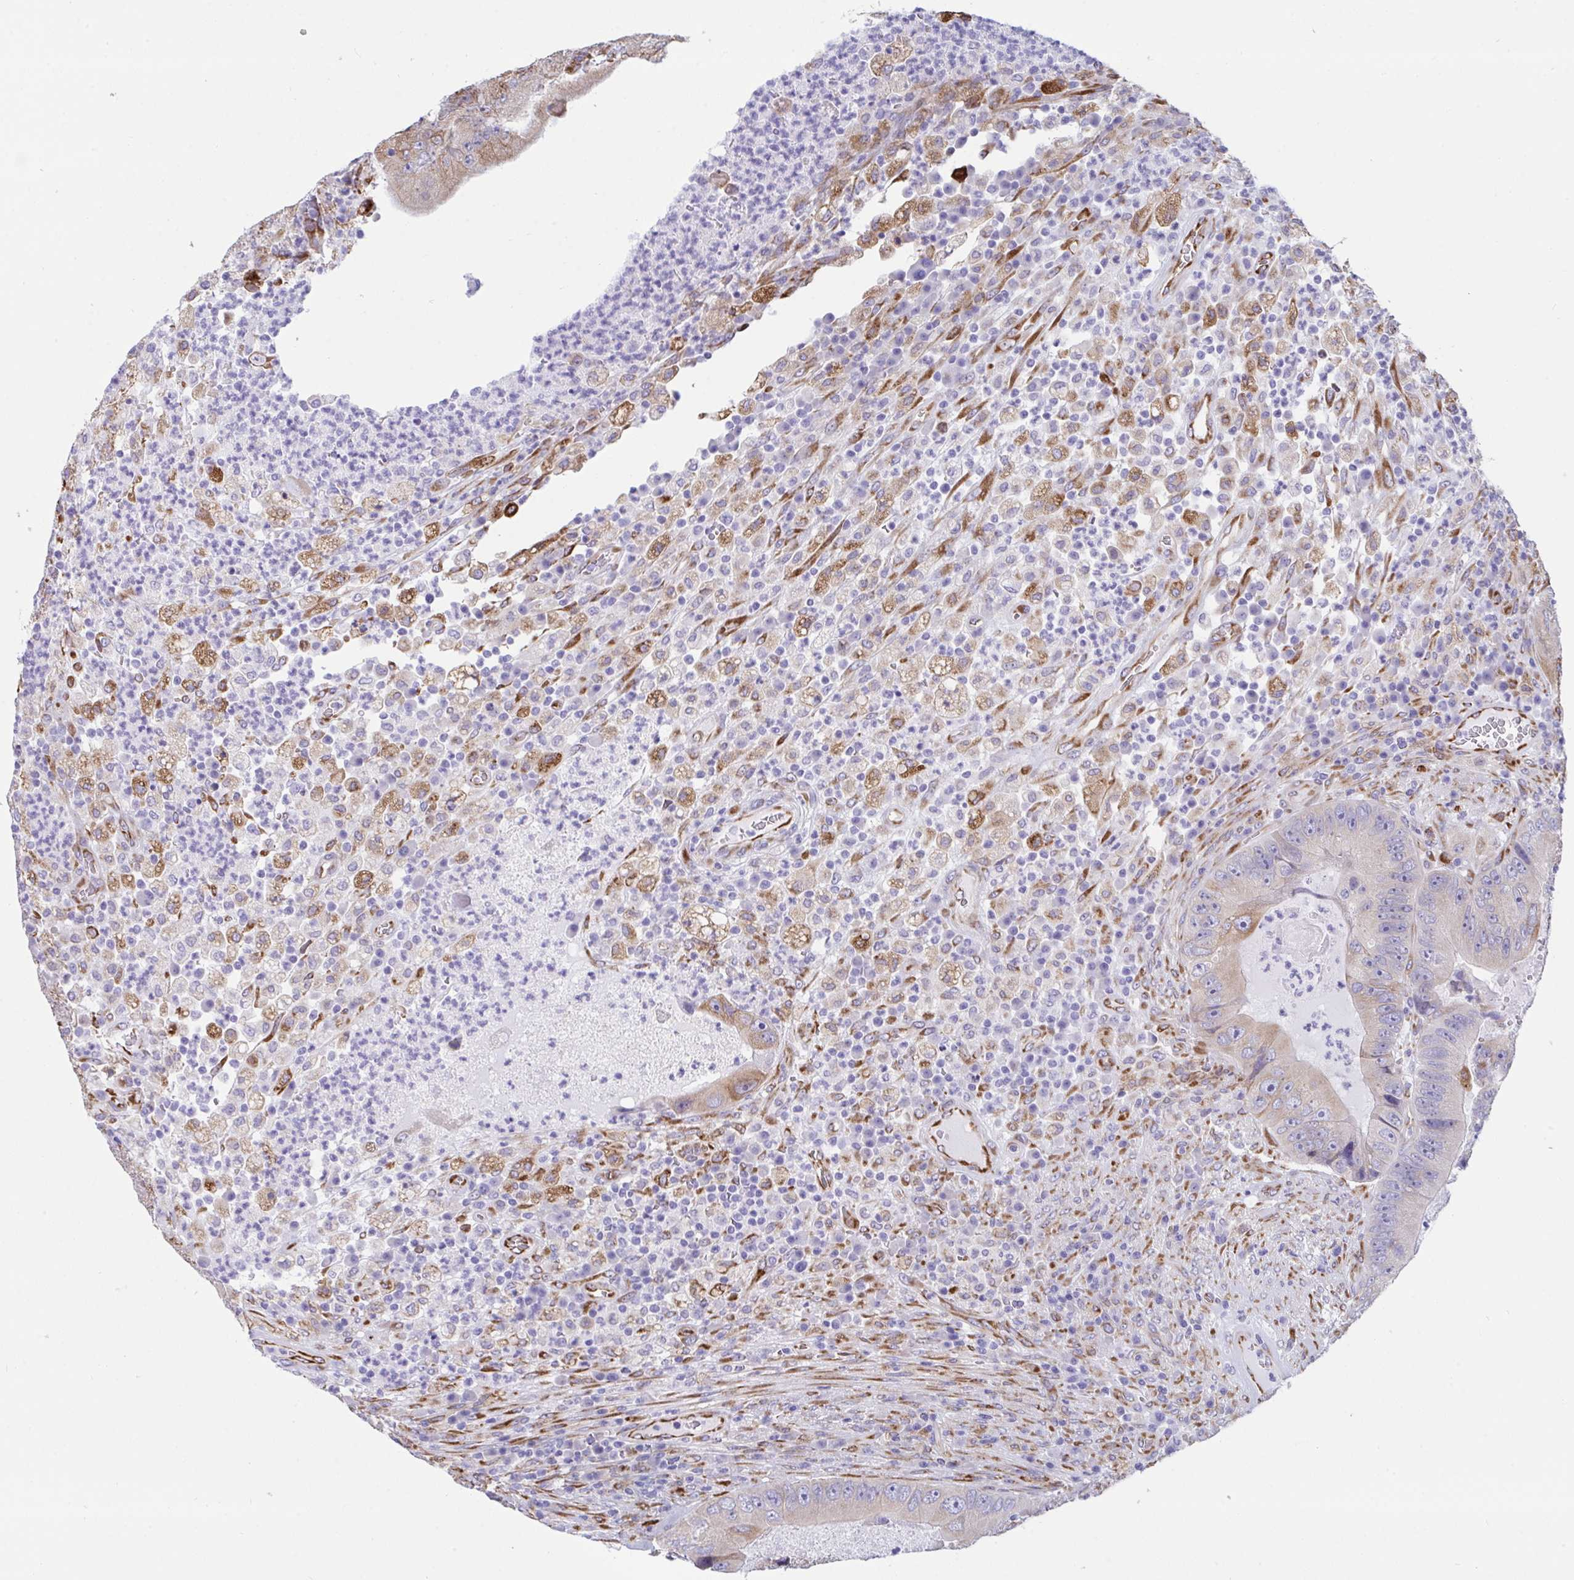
{"staining": {"intensity": "weak", "quantity": "25%-75%", "location": "cytoplasmic/membranous"}, "tissue": "colorectal cancer", "cell_type": "Tumor cells", "image_type": "cancer", "snomed": [{"axis": "morphology", "description": "Adenocarcinoma, NOS"}, {"axis": "topography", "description": "Colon"}], "caption": "Weak cytoplasmic/membranous staining for a protein is appreciated in approximately 25%-75% of tumor cells of adenocarcinoma (colorectal) using IHC.", "gene": "ASPH", "patient": {"sex": "female", "age": 86}}